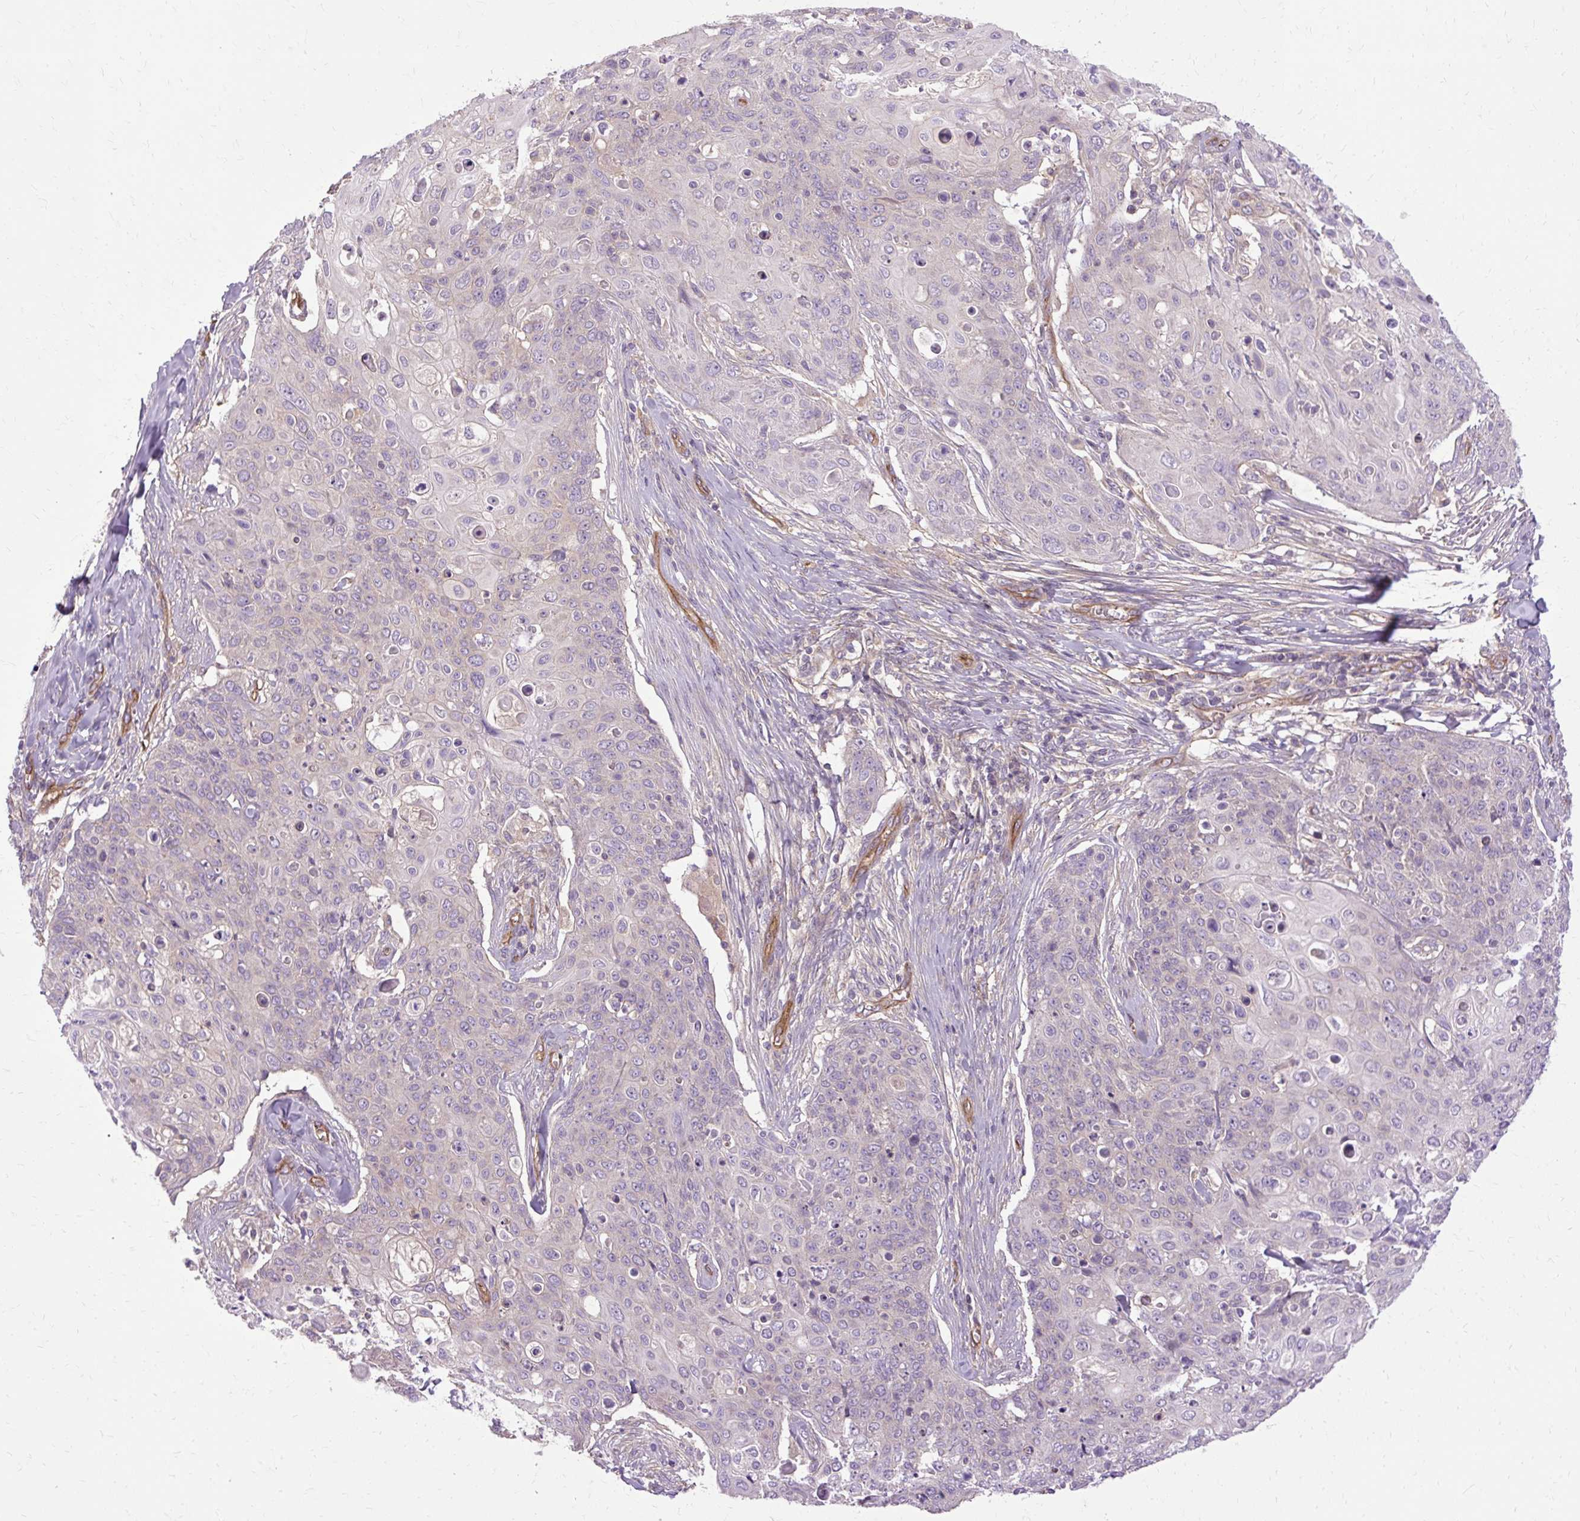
{"staining": {"intensity": "negative", "quantity": "none", "location": "none"}, "tissue": "skin cancer", "cell_type": "Tumor cells", "image_type": "cancer", "snomed": [{"axis": "morphology", "description": "Squamous cell carcinoma, NOS"}, {"axis": "topography", "description": "Skin"}, {"axis": "topography", "description": "Vulva"}], "caption": "Immunohistochemical staining of human skin cancer (squamous cell carcinoma) shows no significant staining in tumor cells.", "gene": "CCDC93", "patient": {"sex": "female", "age": 85}}